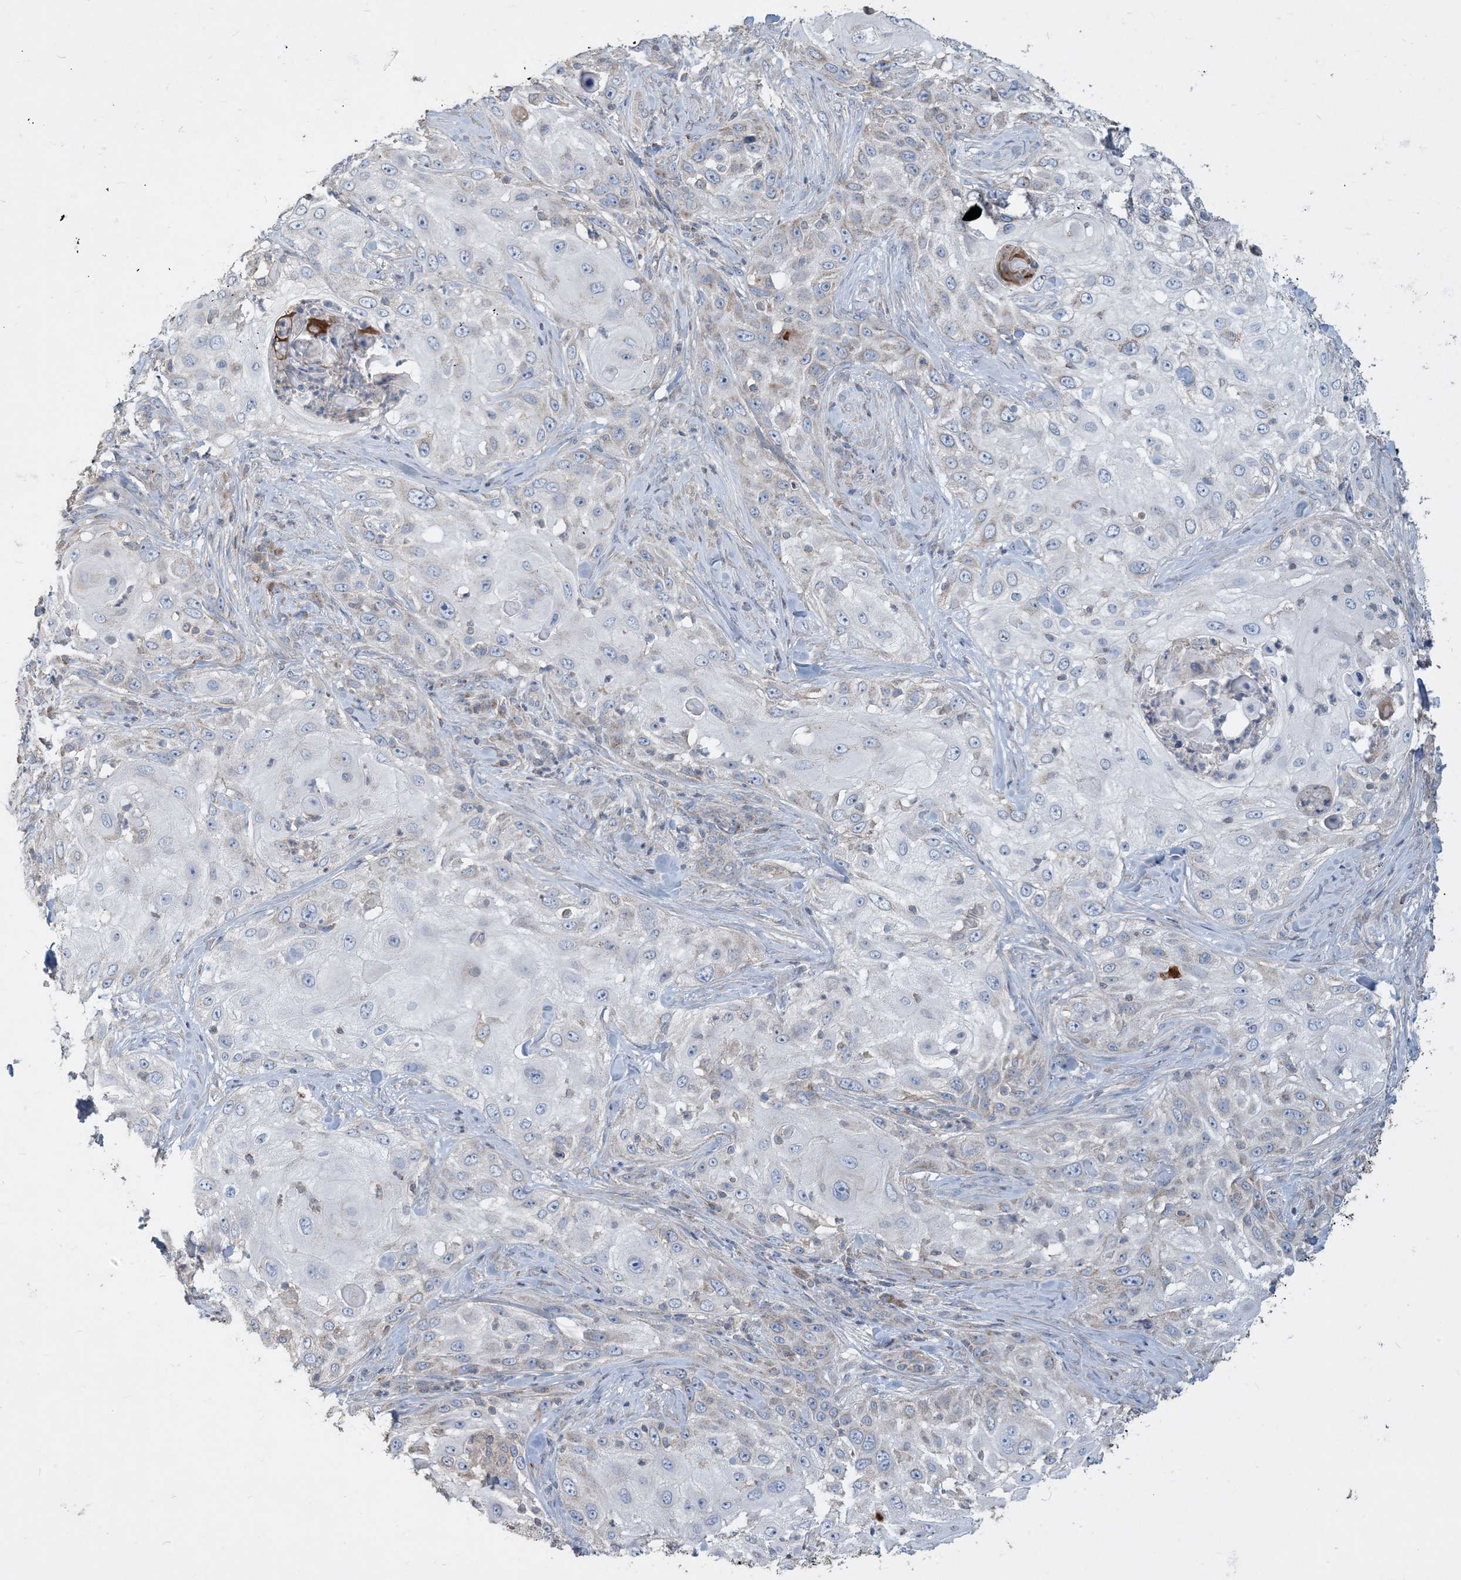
{"staining": {"intensity": "negative", "quantity": "none", "location": "none"}, "tissue": "skin cancer", "cell_type": "Tumor cells", "image_type": "cancer", "snomed": [{"axis": "morphology", "description": "Squamous cell carcinoma, NOS"}, {"axis": "topography", "description": "Skin"}], "caption": "A photomicrograph of human squamous cell carcinoma (skin) is negative for staining in tumor cells.", "gene": "ECHDC1", "patient": {"sex": "female", "age": 44}}